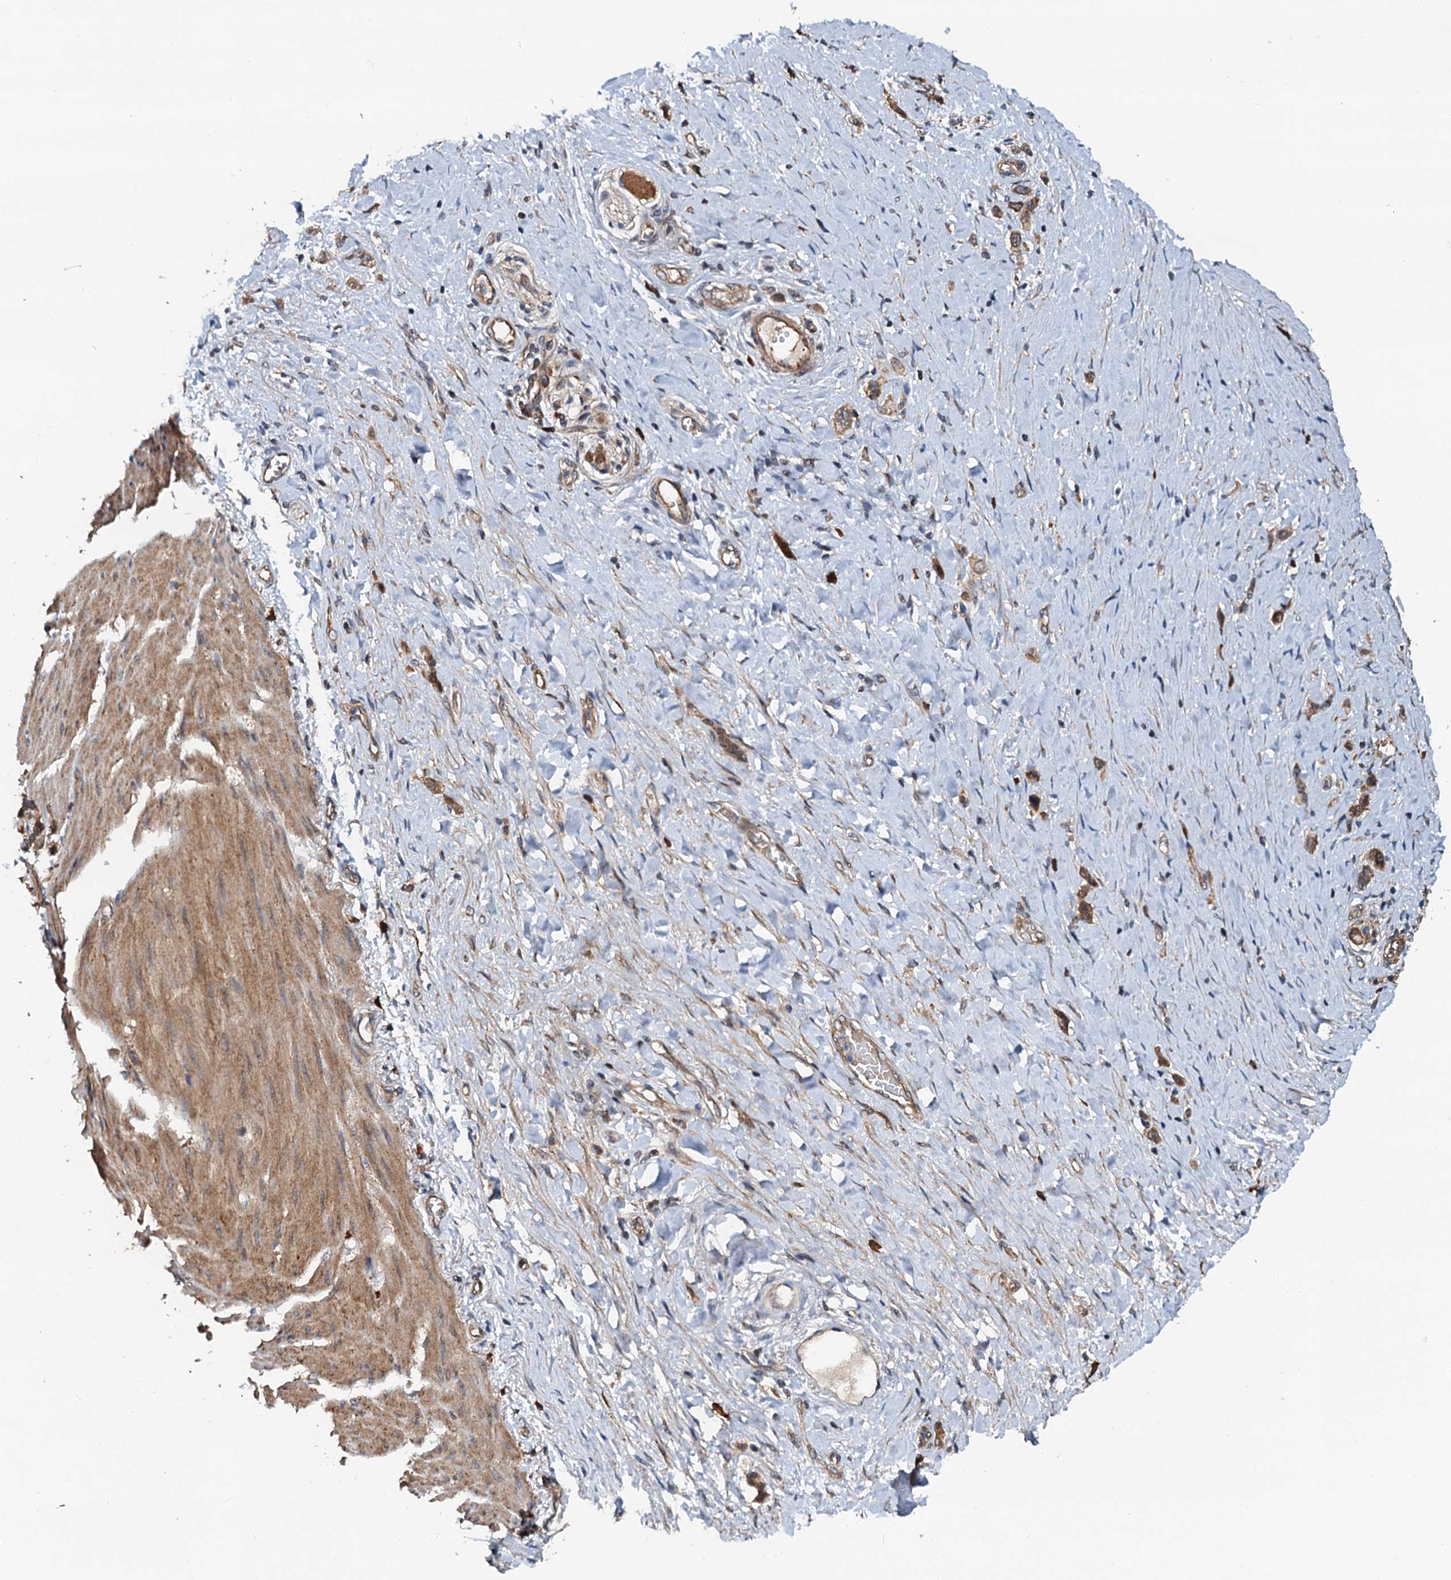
{"staining": {"intensity": "moderate", "quantity": ">75%", "location": "cytoplasmic/membranous"}, "tissue": "stomach cancer", "cell_type": "Tumor cells", "image_type": "cancer", "snomed": [{"axis": "morphology", "description": "Adenocarcinoma, NOS"}, {"axis": "topography", "description": "Stomach"}], "caption": "This micrograph reveals immunohistochemistry (IHC) staining of human stomach adenocarcinoma, with medium moderate cytoplasmic/membranous staining in approximately >75% of tumor cells.", "gene": "AAGAB", "patient": {"sex": "female", "age": 65}}